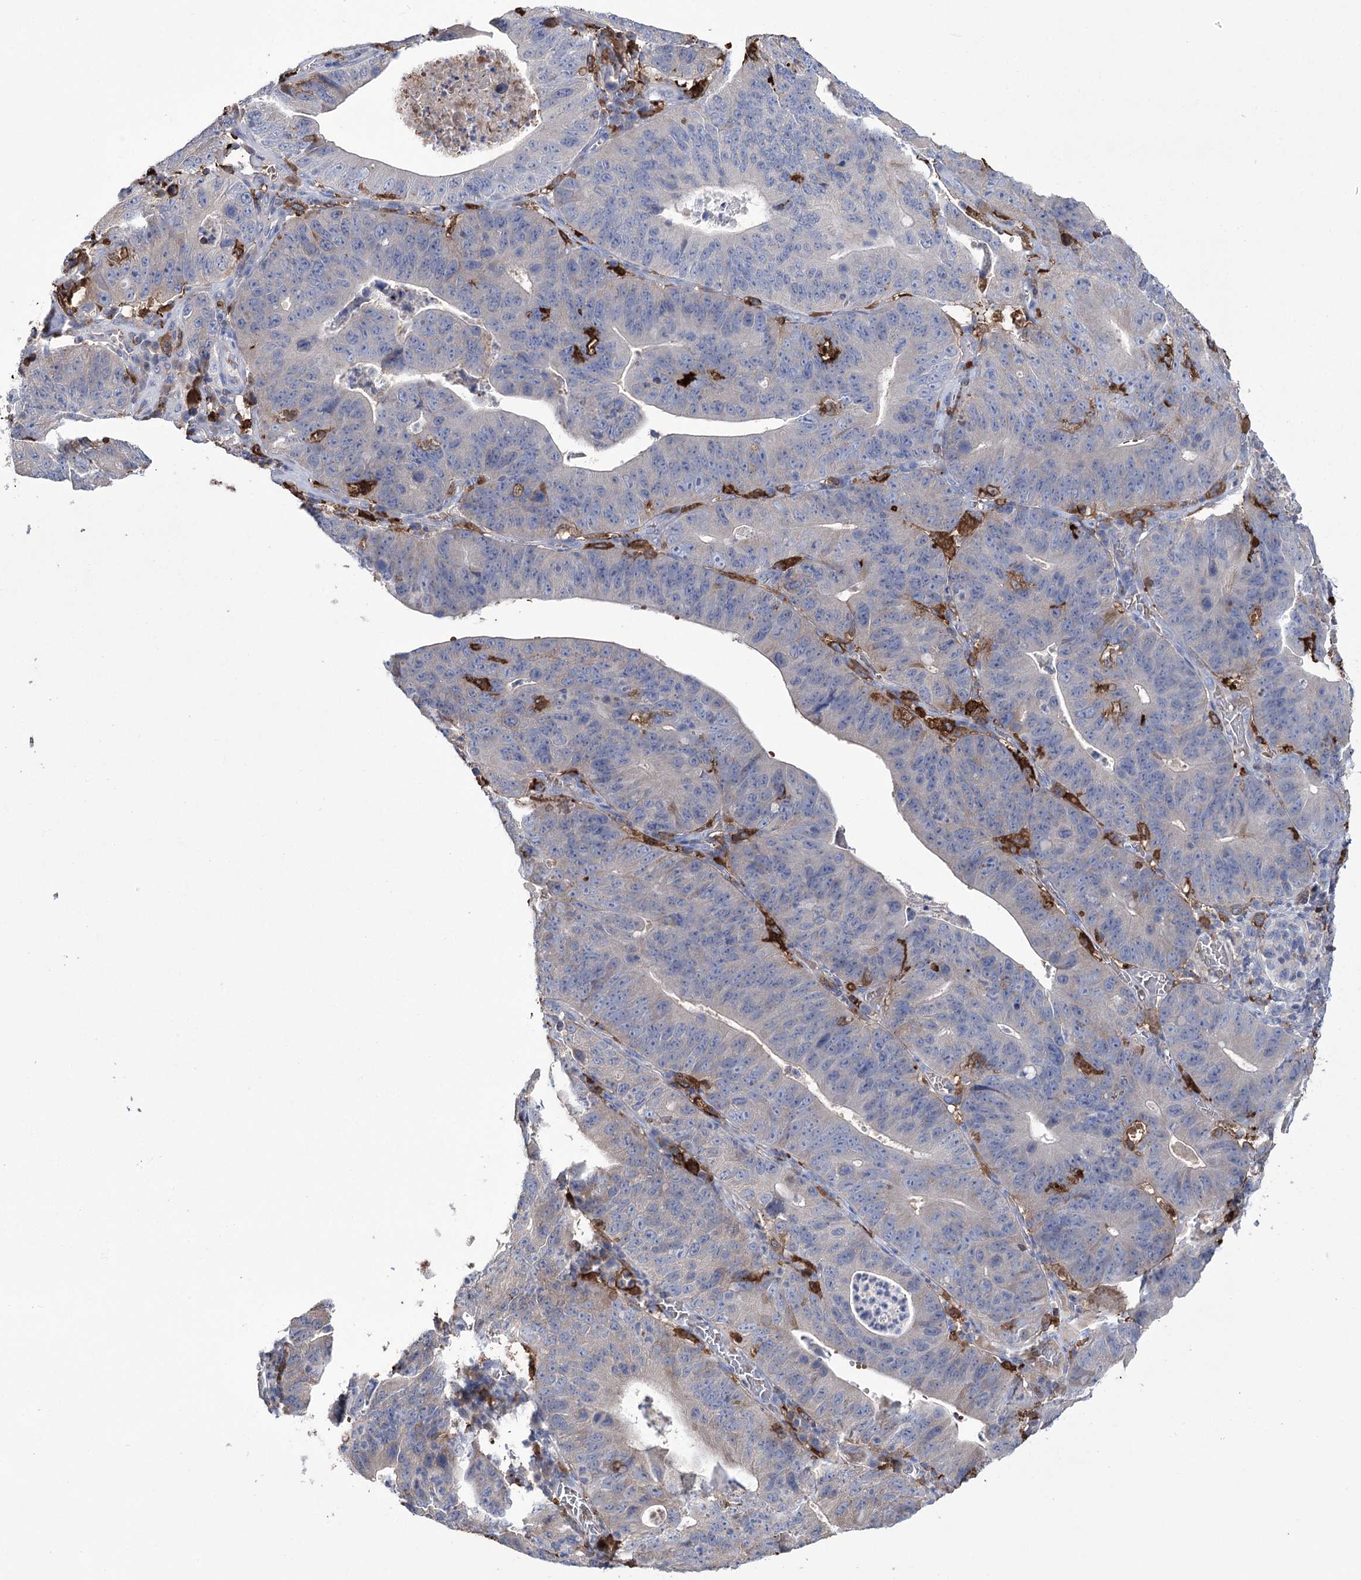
{"staining": {"intensity": "negative", "quantity": "none", "location": "none"}, "tissue": "stomach cancer", "cell_type": "Tumor cells", "image_type": "cancer", "snomed": [{"axis": "morphology", "description": "Adenocarcinoma, NOS"}, {"axis": "topography", "description": "Stomach"}], "caption": "This is an IHC histopathology image of stomach adenocarcinoma. There is no expression in tumor cells.", "gene": "ZNF622", "patient": {"sex": "male", "age": 59}}